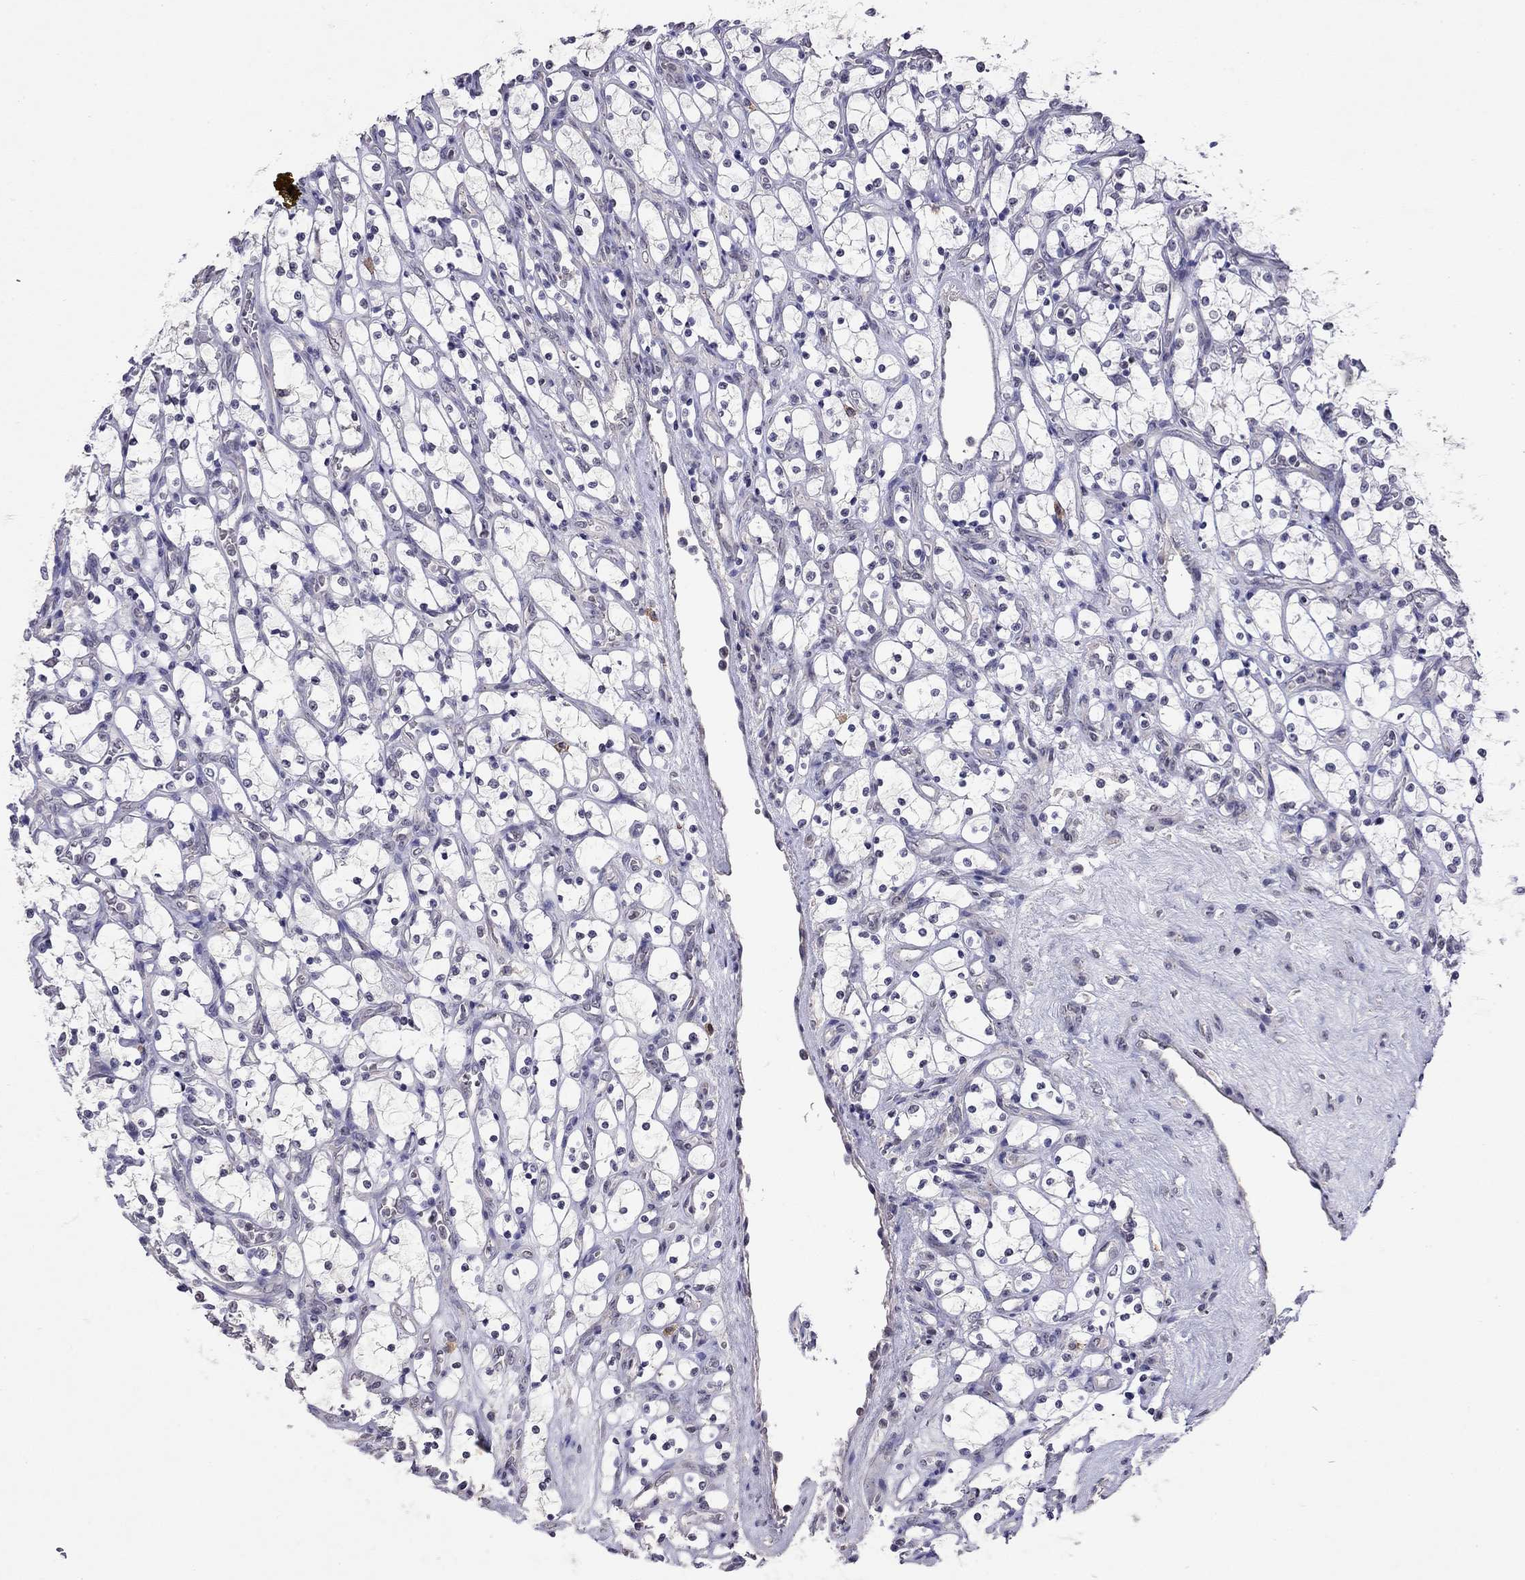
{"staining": {"intensity": "negative", "quantity": "none", "location": "none"}, "tissue": "renal cancer", "cell_type": "Tumor cells", "image_type": "cancer", "snomed": [{"axis": "morphology", "description": "Adenocarcinoma, NOS"}, {"axis": "topography", "description": "Kidney"}], "caption": "High magnification brightfield microscopy of adenocarcinoma (renal) stained with DAB (brown) and counterstained with hematoxylin (blue): tumor cells show no significant expression. The staining was performed using DAB to visualize the protein expression in brown, while the nuclei were stained in blue with hematoxylin (Magnification: 20x).", "gene": "WNK3", "patient": {"sex": "female", "age": 69}}